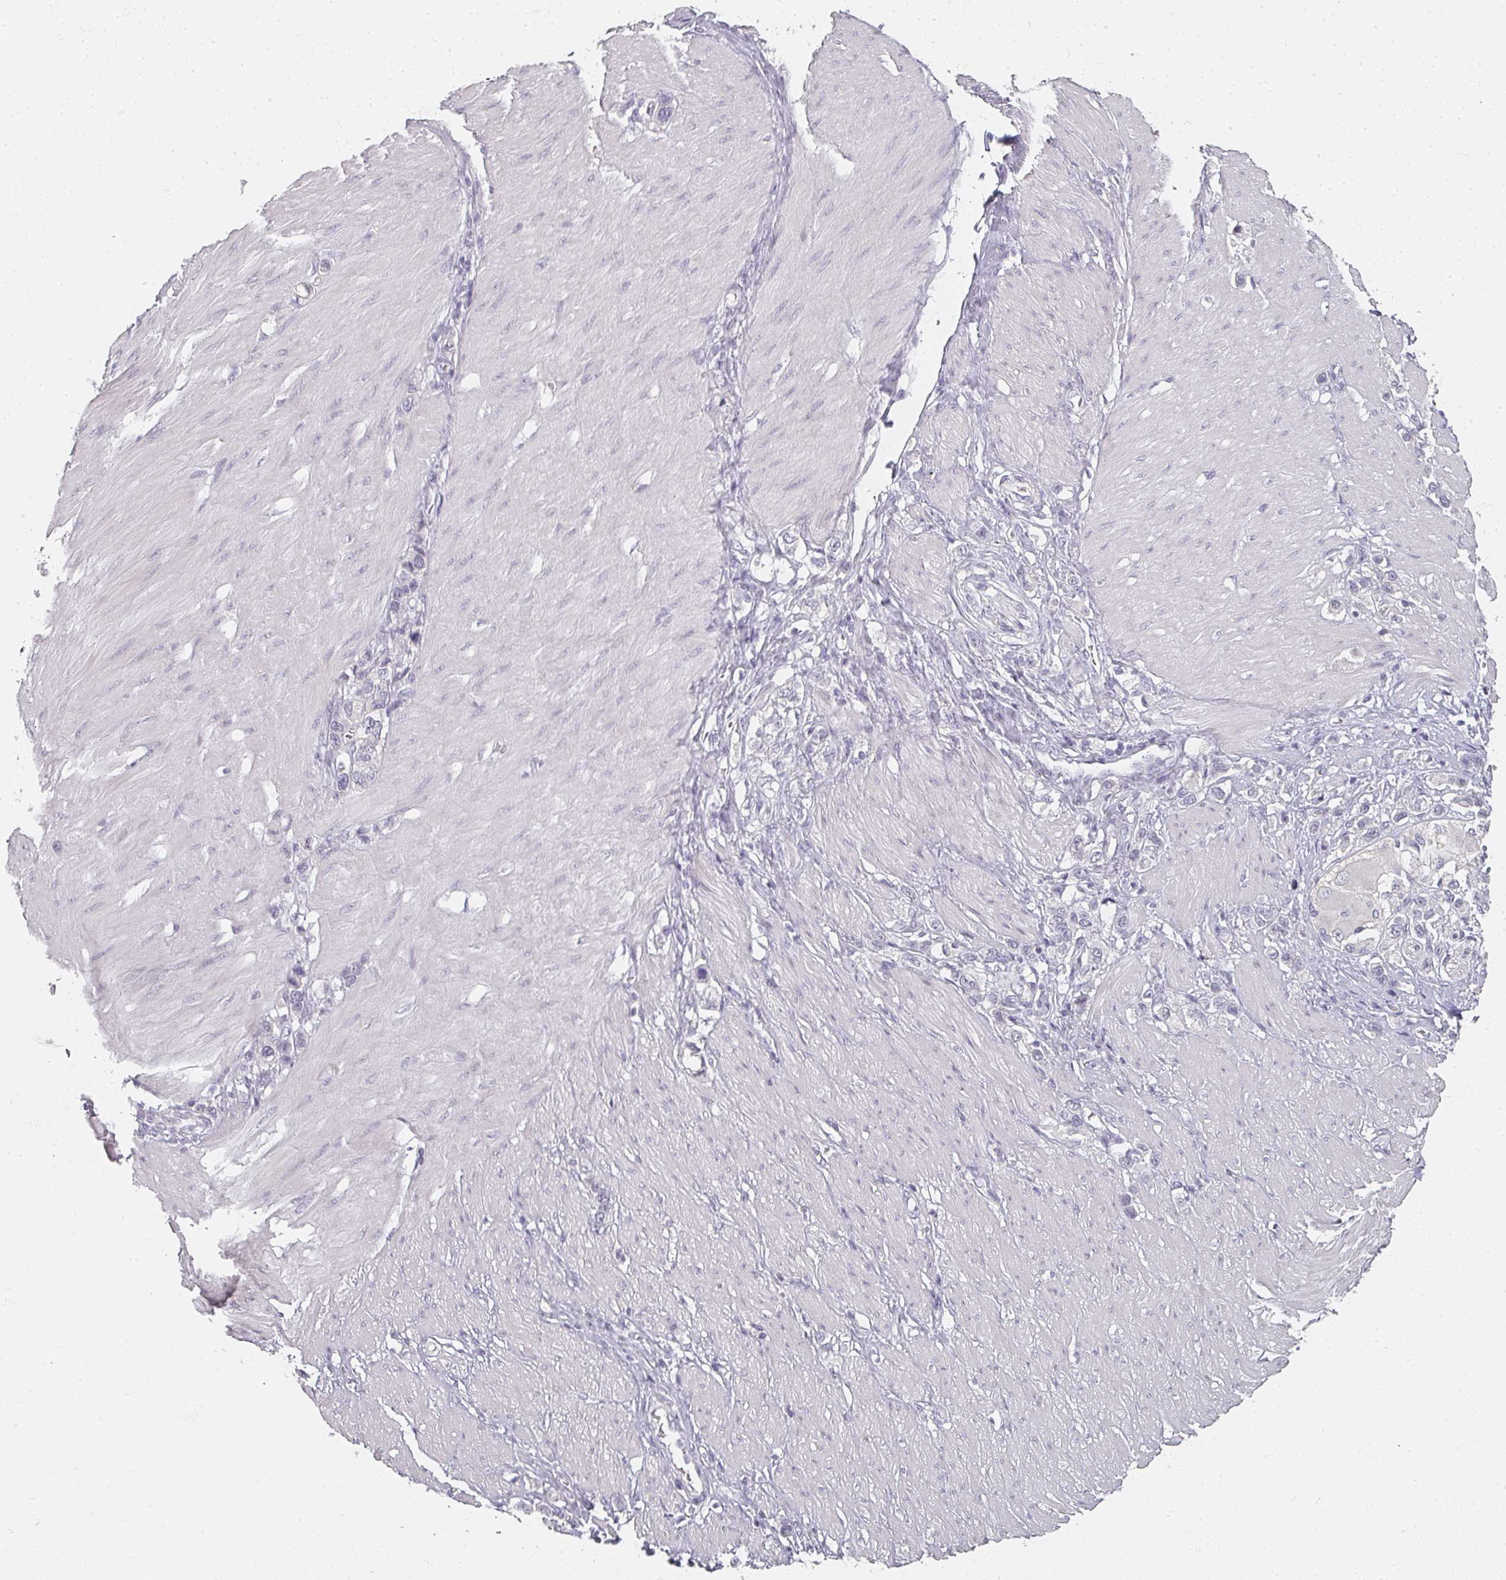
{"staining": {"intensity": "negative", "quantity": "none", "location": "none"}, "tissue": "stomach cancer", "cell_type": "Tumor cells", "image_type": "cancer", "snomed": [{"axis": "morphology", "description": "Normal tissue, NOS"}, {"axis": "morphology", "description": "Adenocarcinoma, NOS"}, {"axis": "topography", "description": "Stomach, upper"}, {"axis": "topography", "description": "Stomach"}], "caption": "This is an immunohistochemistry (IHC) image of stomach cancer (adenocarcinoma). There is no positivity in tumor cells.", "gene": "SHISA2", "patient": {"sex": "female", "age": 65}}